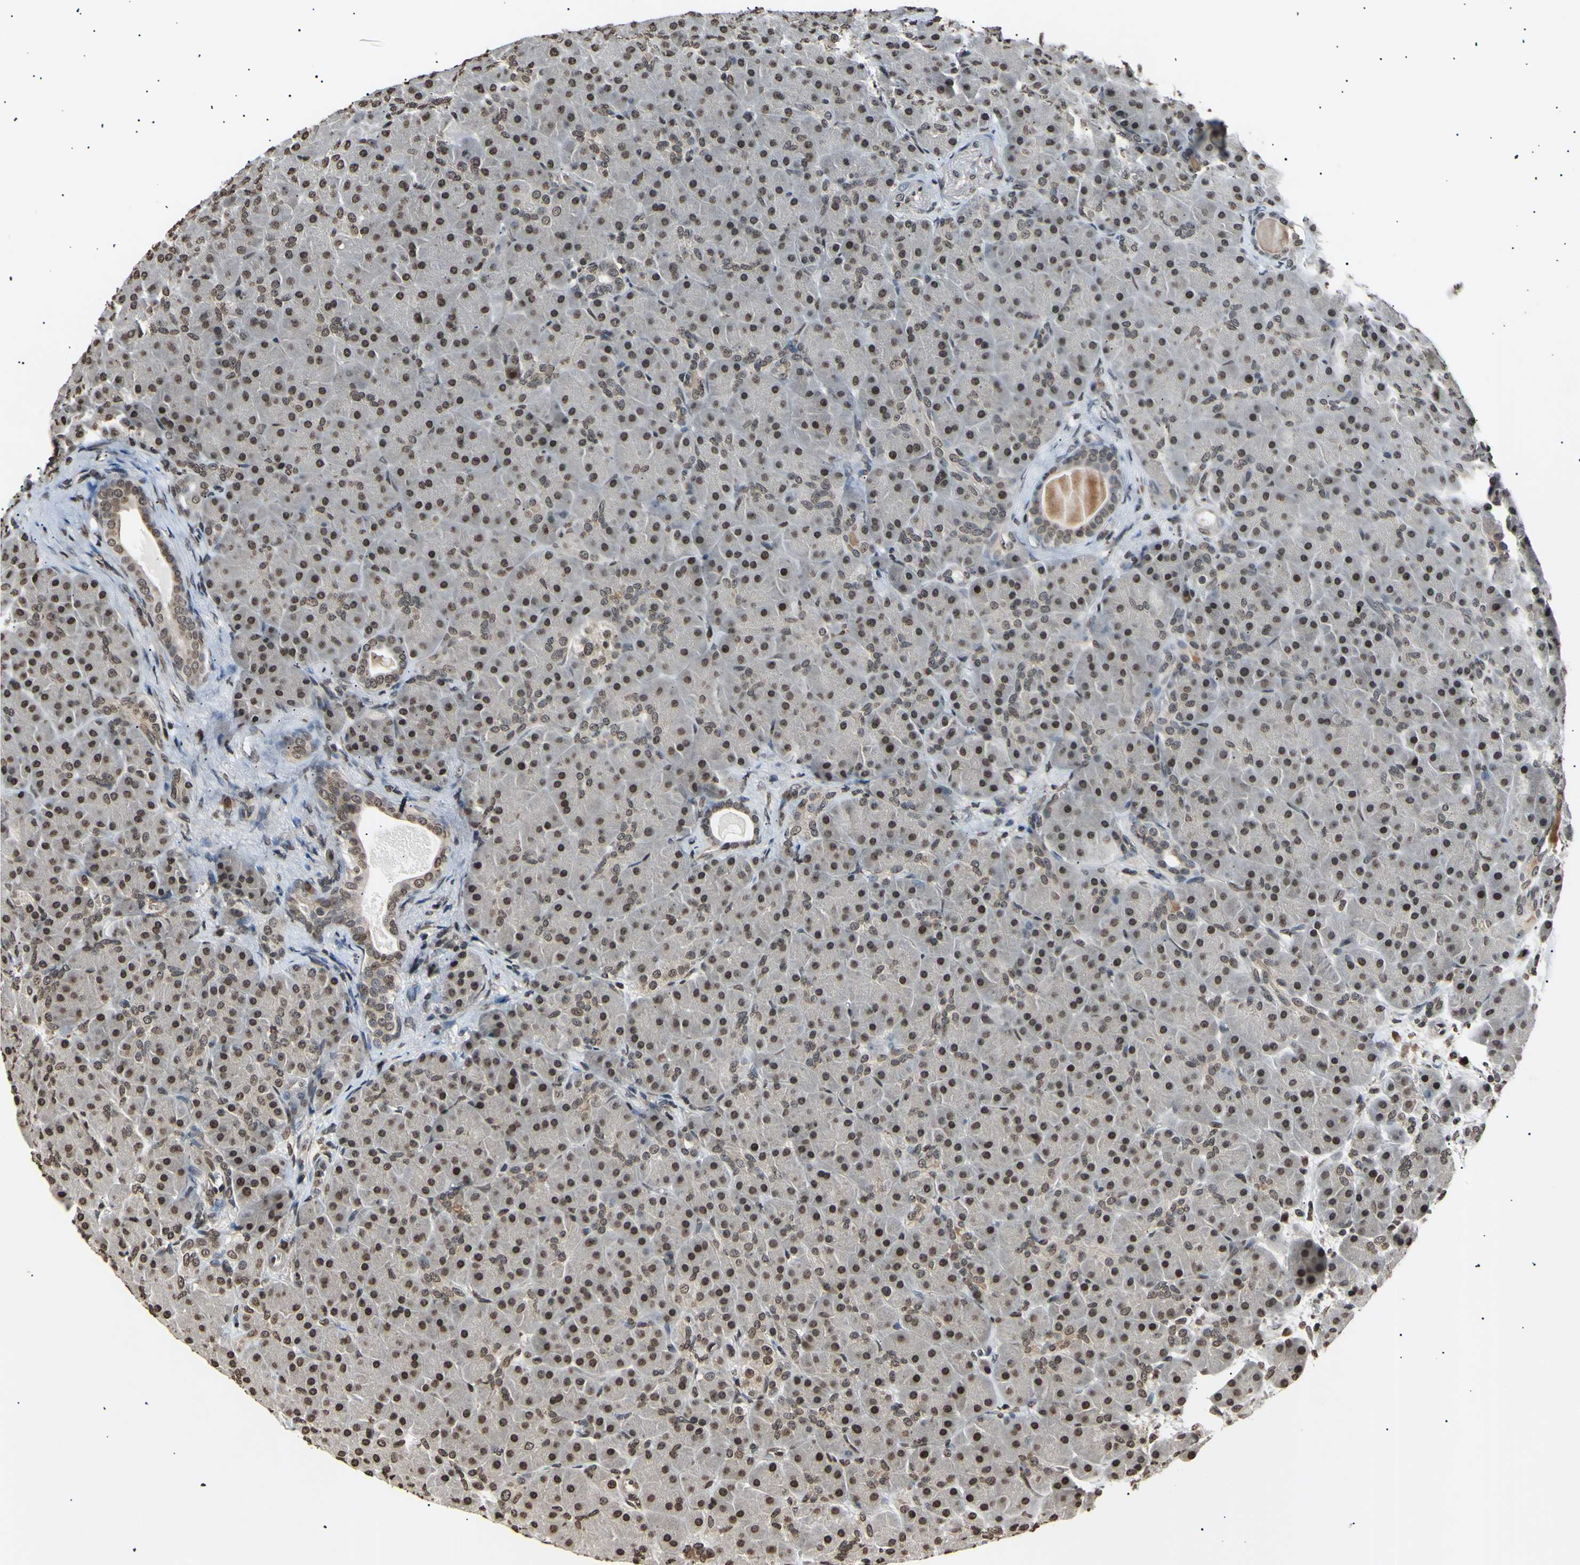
{"staining": {"intensity": "moderate", "quantity": "25%-75%", "location": "nuclear"}, "tissue": "pancreas", "cell_type": "Exocrine glandular cells", "image_type": "normal", "snomed": [{"axis": "morphology", "description": "Normal tissue, NOS"}, {"axis": "topography", "description": "Pancreas"}], "caption": "Protein positivity by immunohistochemistry (IHC) demonstrates moderate nuclear expression in approximately 25%-75% of exocrine glandular cells in unremarkable pancreas. The protein of interest is stained brown, and the nuclei are stained in blue (DAB IHC with brightfield microscopy, high magnification).", "gene": "ANAPC7", "patient": {"sex": "male", "age": 66}}